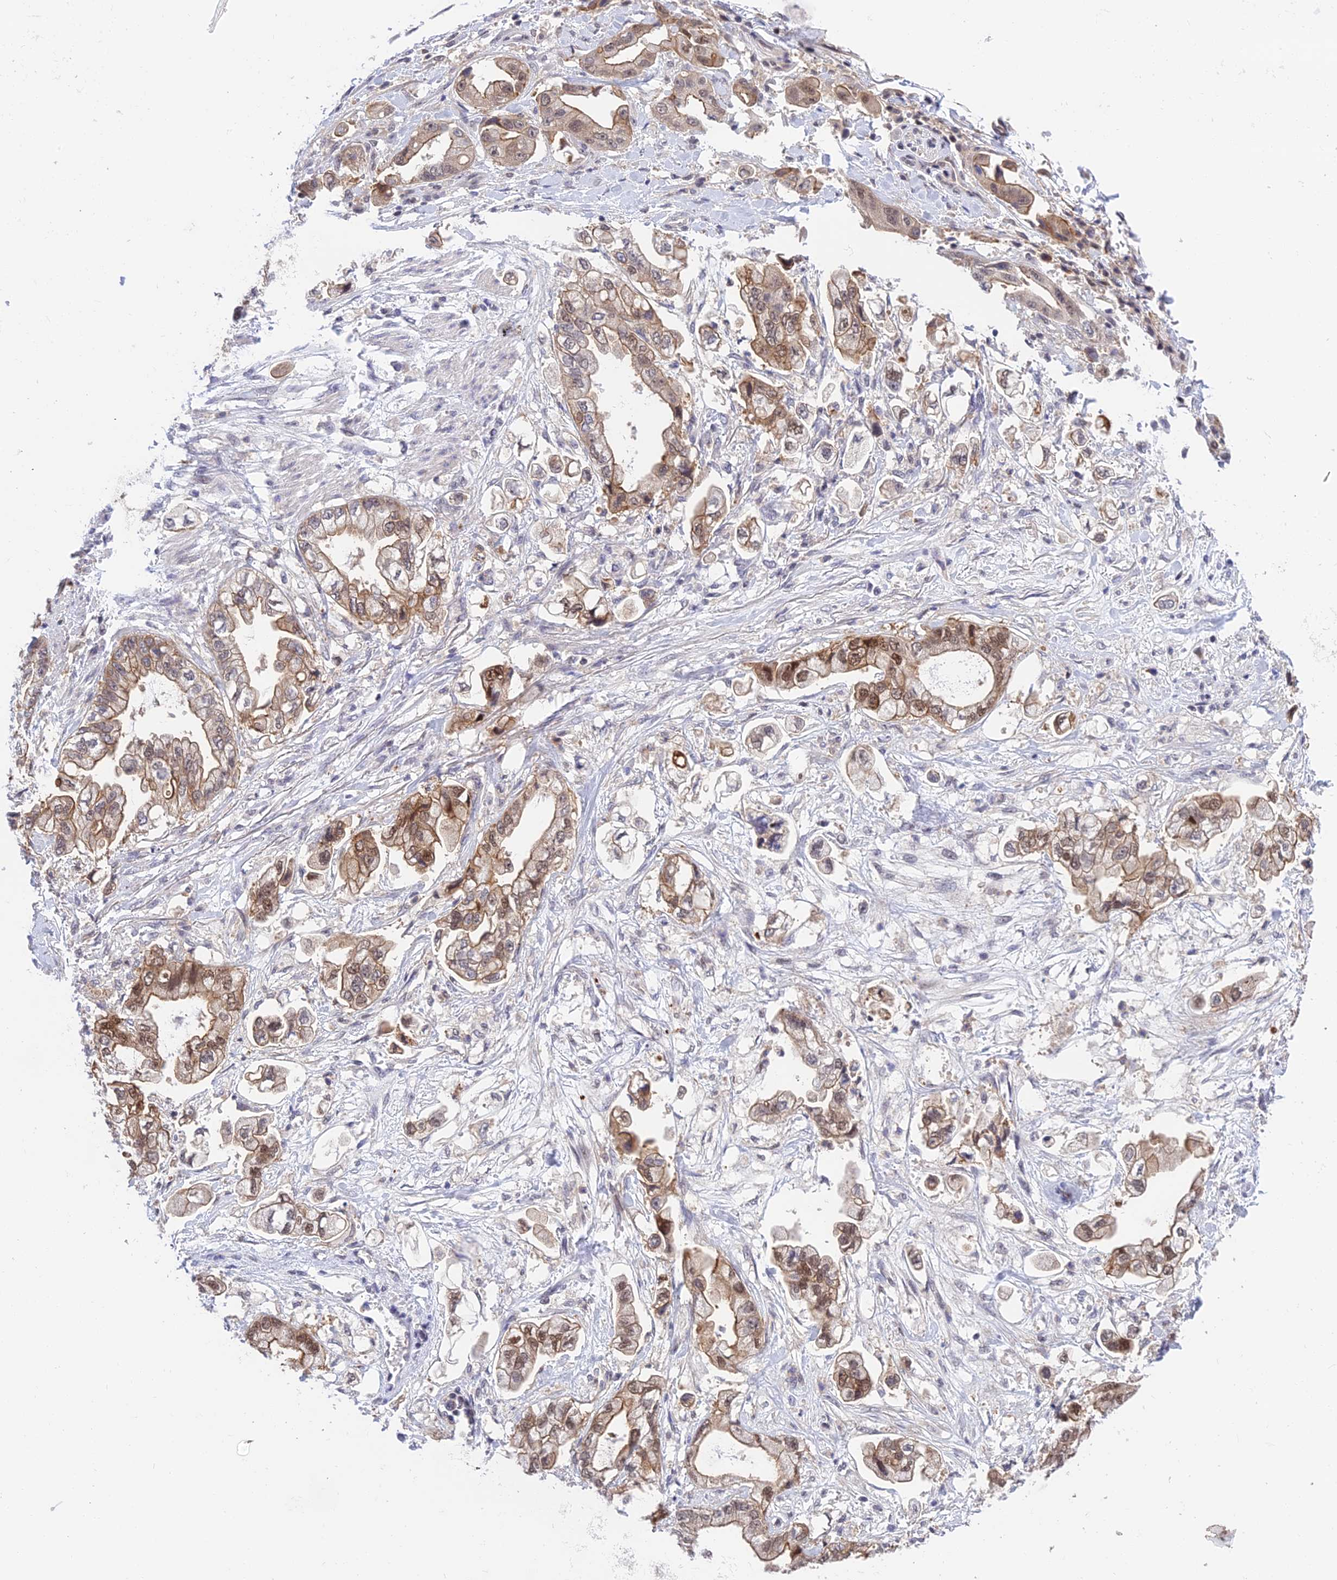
{"staining": {"intensity": "moderate", "quantity": ">75%", "location": "cytoplasmic/membranous,nuclear"}, "tissue": "stomach cancer", "cell_type": "Tumor cells", "image_type": "cancer", "snomed": [{"axis": "morphology", "description": "Adenocarcinoma, NOS"}, {"axis": "topography", "description": "Stomach"}], "caption": "High-magnification brightfield microscopy of adenocarcinoma (stomach) stained with DAB (3,3'-diaminobenzidine) (brown) and counterstained with hematoxylin (blue). tumor cells exhibit moderate cytoplasmic/membranous and nuclear expression is present in about>75% of cells. The protein is shown in brown color, while the nuclei are stained blue.", "gene": "TCEA1", "patient": {"sex": "male", "age": 62}}